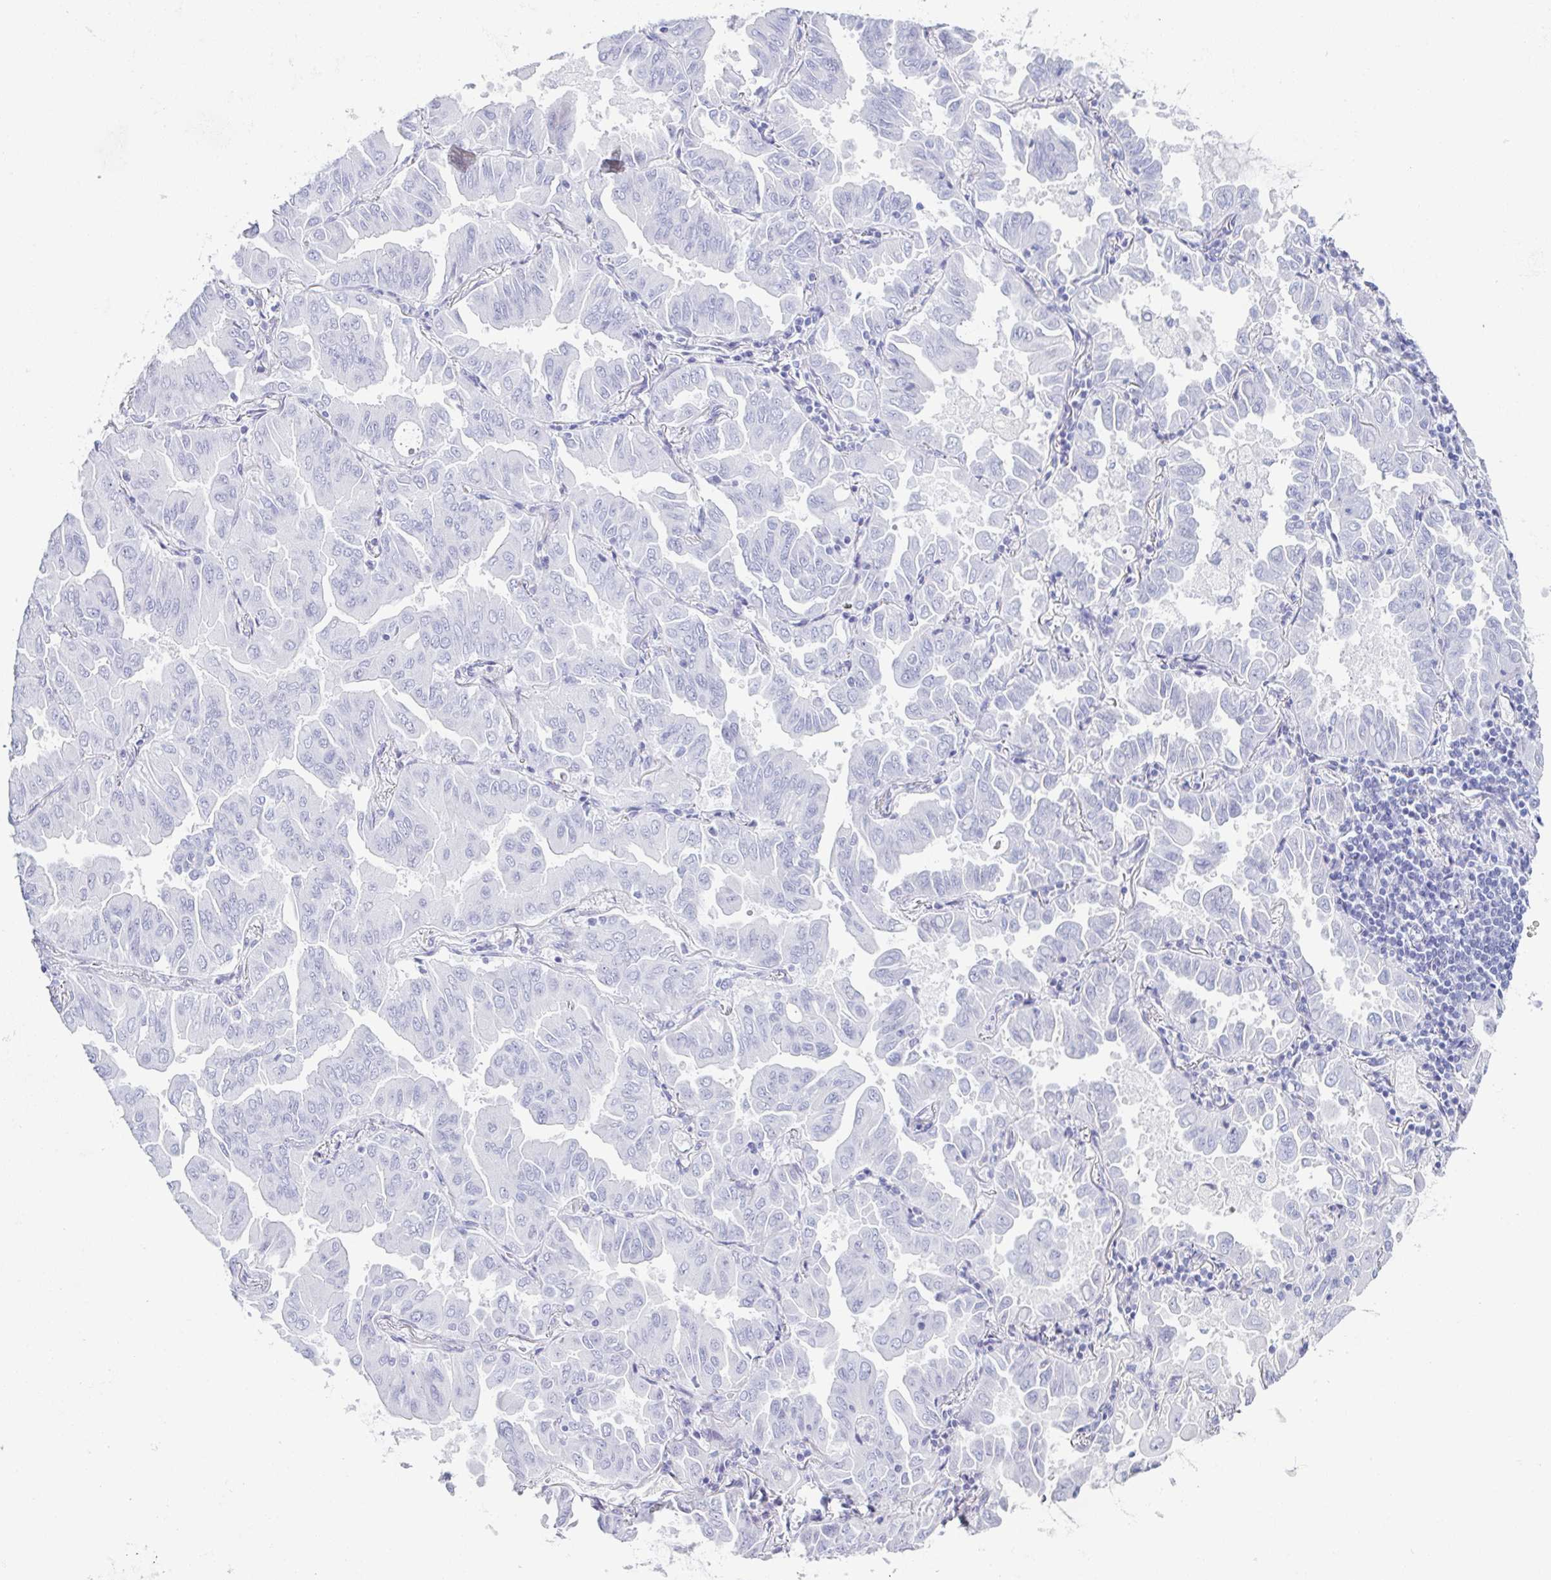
{"staining": {"intensity": "negative", "quantity": "none", "location": "none"}, "tissue": "lung cancer", "cell_type": "Tumor cells", "image_type": "cancer", "snomed": [{"axis": "morphology", "description": "Adenocarcinoma, NOS"}, {"axis": "topography", "description": "Lung"}], "caption": "Immunohistochemistry (IHC) histopathology image of neoplastic tissue: human adenocarcinoma (lung) stained with DAB (3,3'-diaminobenzidine) displays no significant protein expression in tumor cells.", "gene": "ZG16B", "patient": {"sex": "male", "age": 64}}